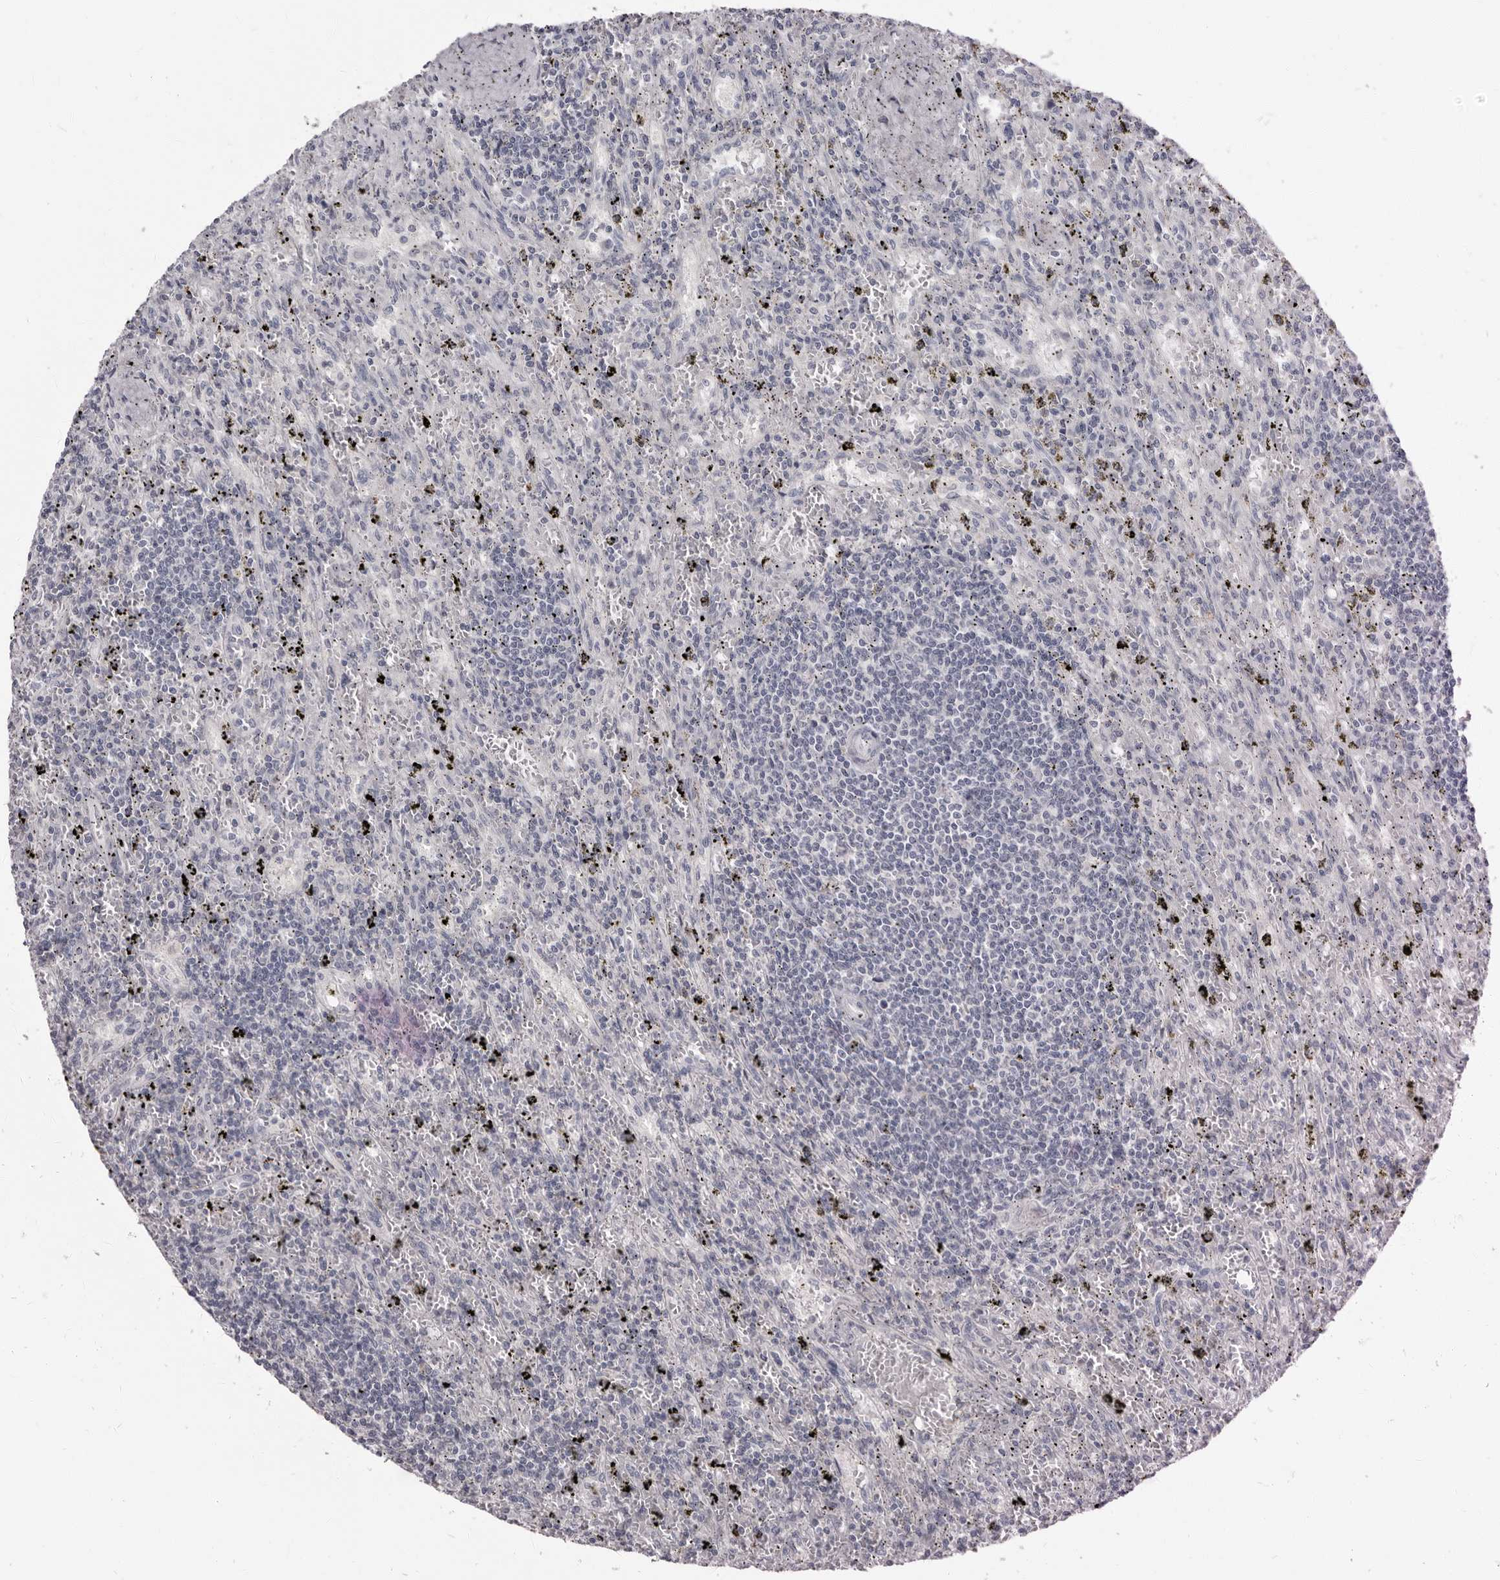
{"staining": {"intensity": "negative", "quantity": "none", "location": "none"}, "tissue": "lymphoma", "cell_type": "Tumor cells", "image_type": "cancer", "snomed": [{"axis": "morphology", "description": "Malignant lymphoma, non-Hodgkin's type, Low grade"}, {"axis": "topography", "description": "Spleen"}], "caption": "Tumor cells show no significant positivity in low-grade malignant lymphoma, non-Hodgkin's type. (IHC, brightfield microscopy, high magnification).", "gene": "CGN", "patient": {"sex": "male", "age": 76}}